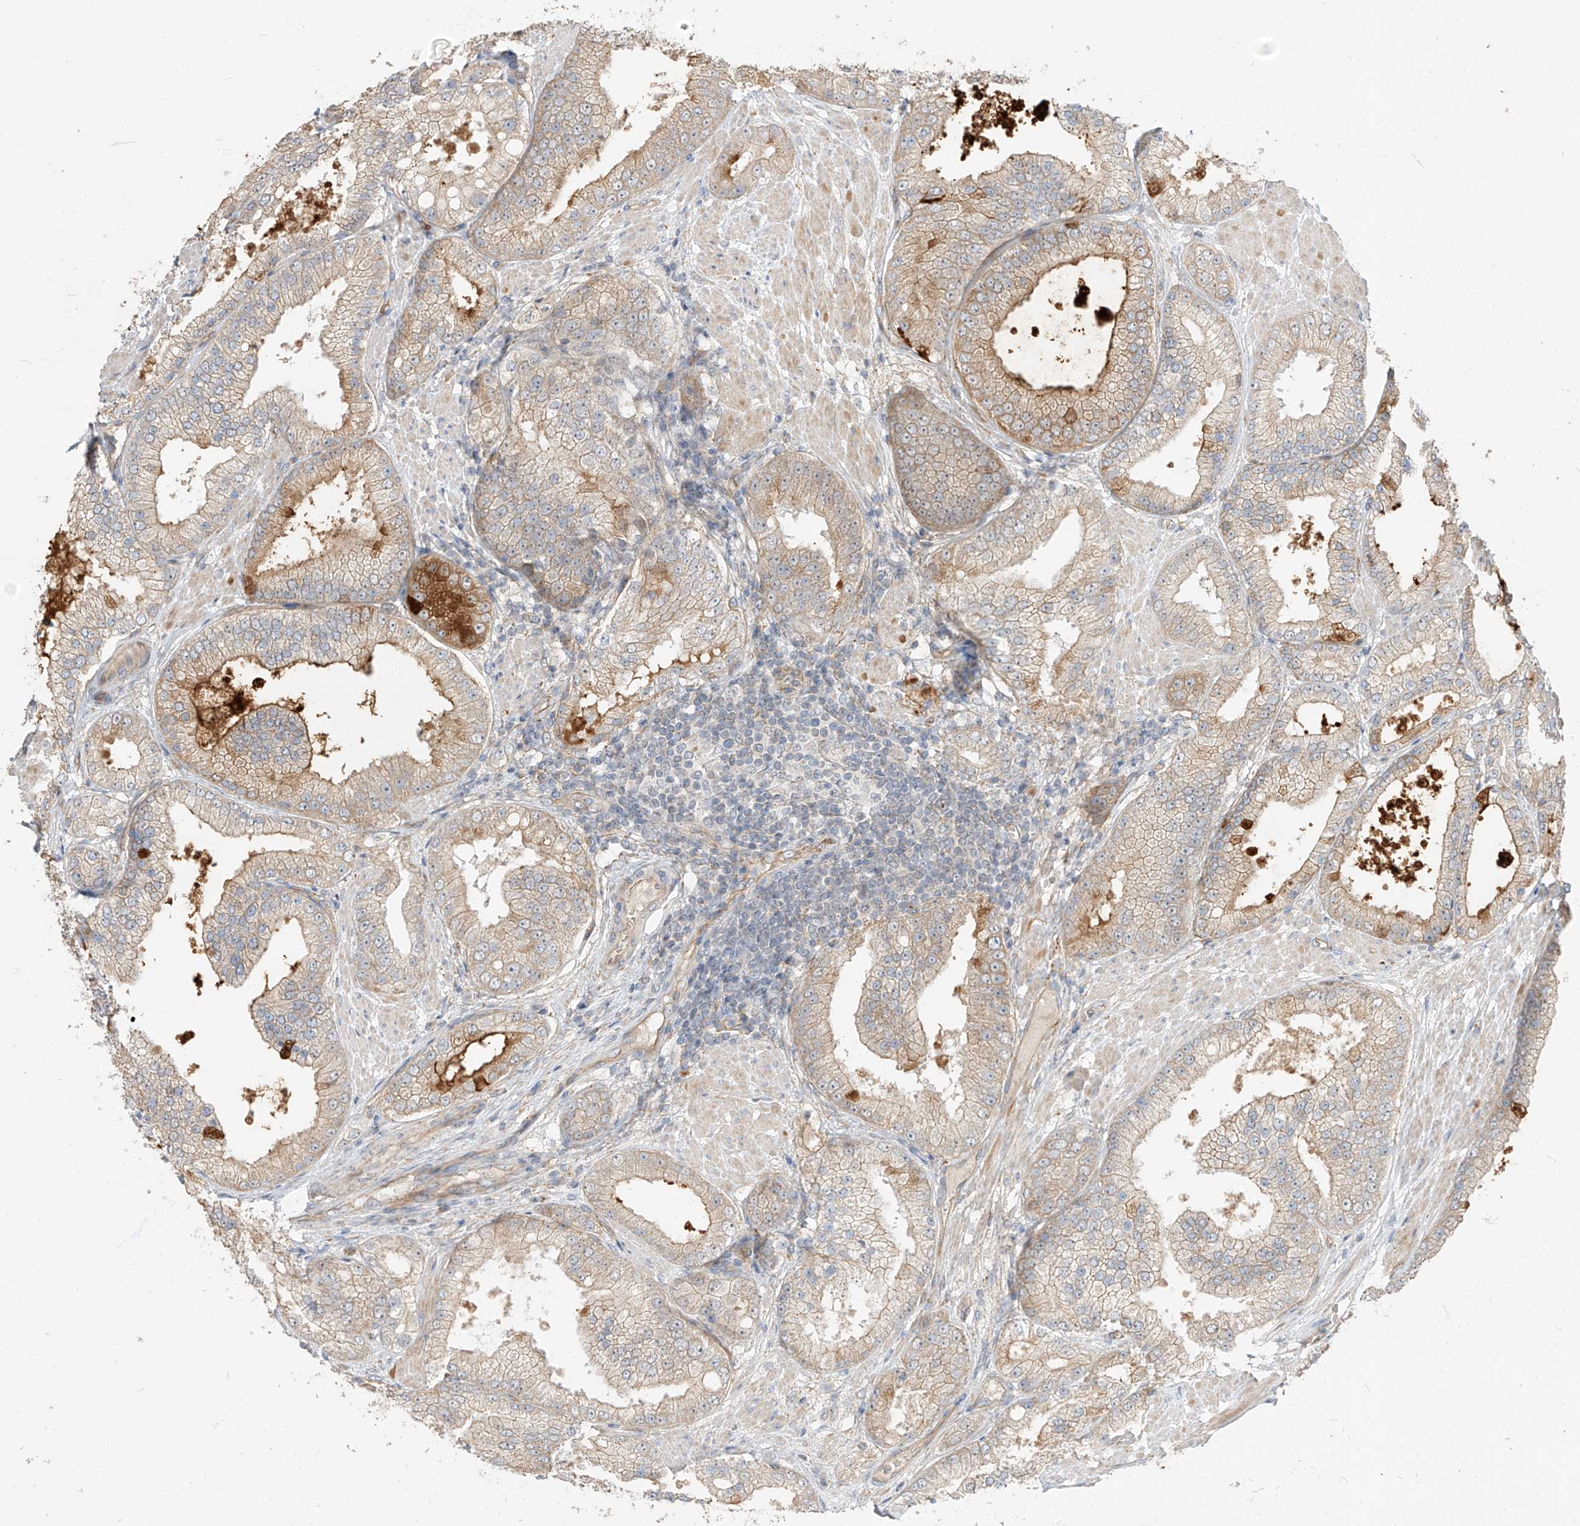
{"staining": {"intensity": "moderate", "quantity": "<25%", "location": "cytoplasmic/membranous"}, "tissue": "prostate cancer", "cell_type": "Tumor cells", "image_type": "cancer", "snomed": [{"axis": "morphology", "description": "Adenocarcinoma, Low grade"}, {"axis": "topography", "description": "Prostate"}], "caption": "Protein staining of prostate adenocarcinoma (low-grade) tissue demonstrates moderate cytoplasmic/membranous expression in about <25% of tumor cells.", "gene": "EPHX4", "patient": {"sex": "male", "age": 67}}